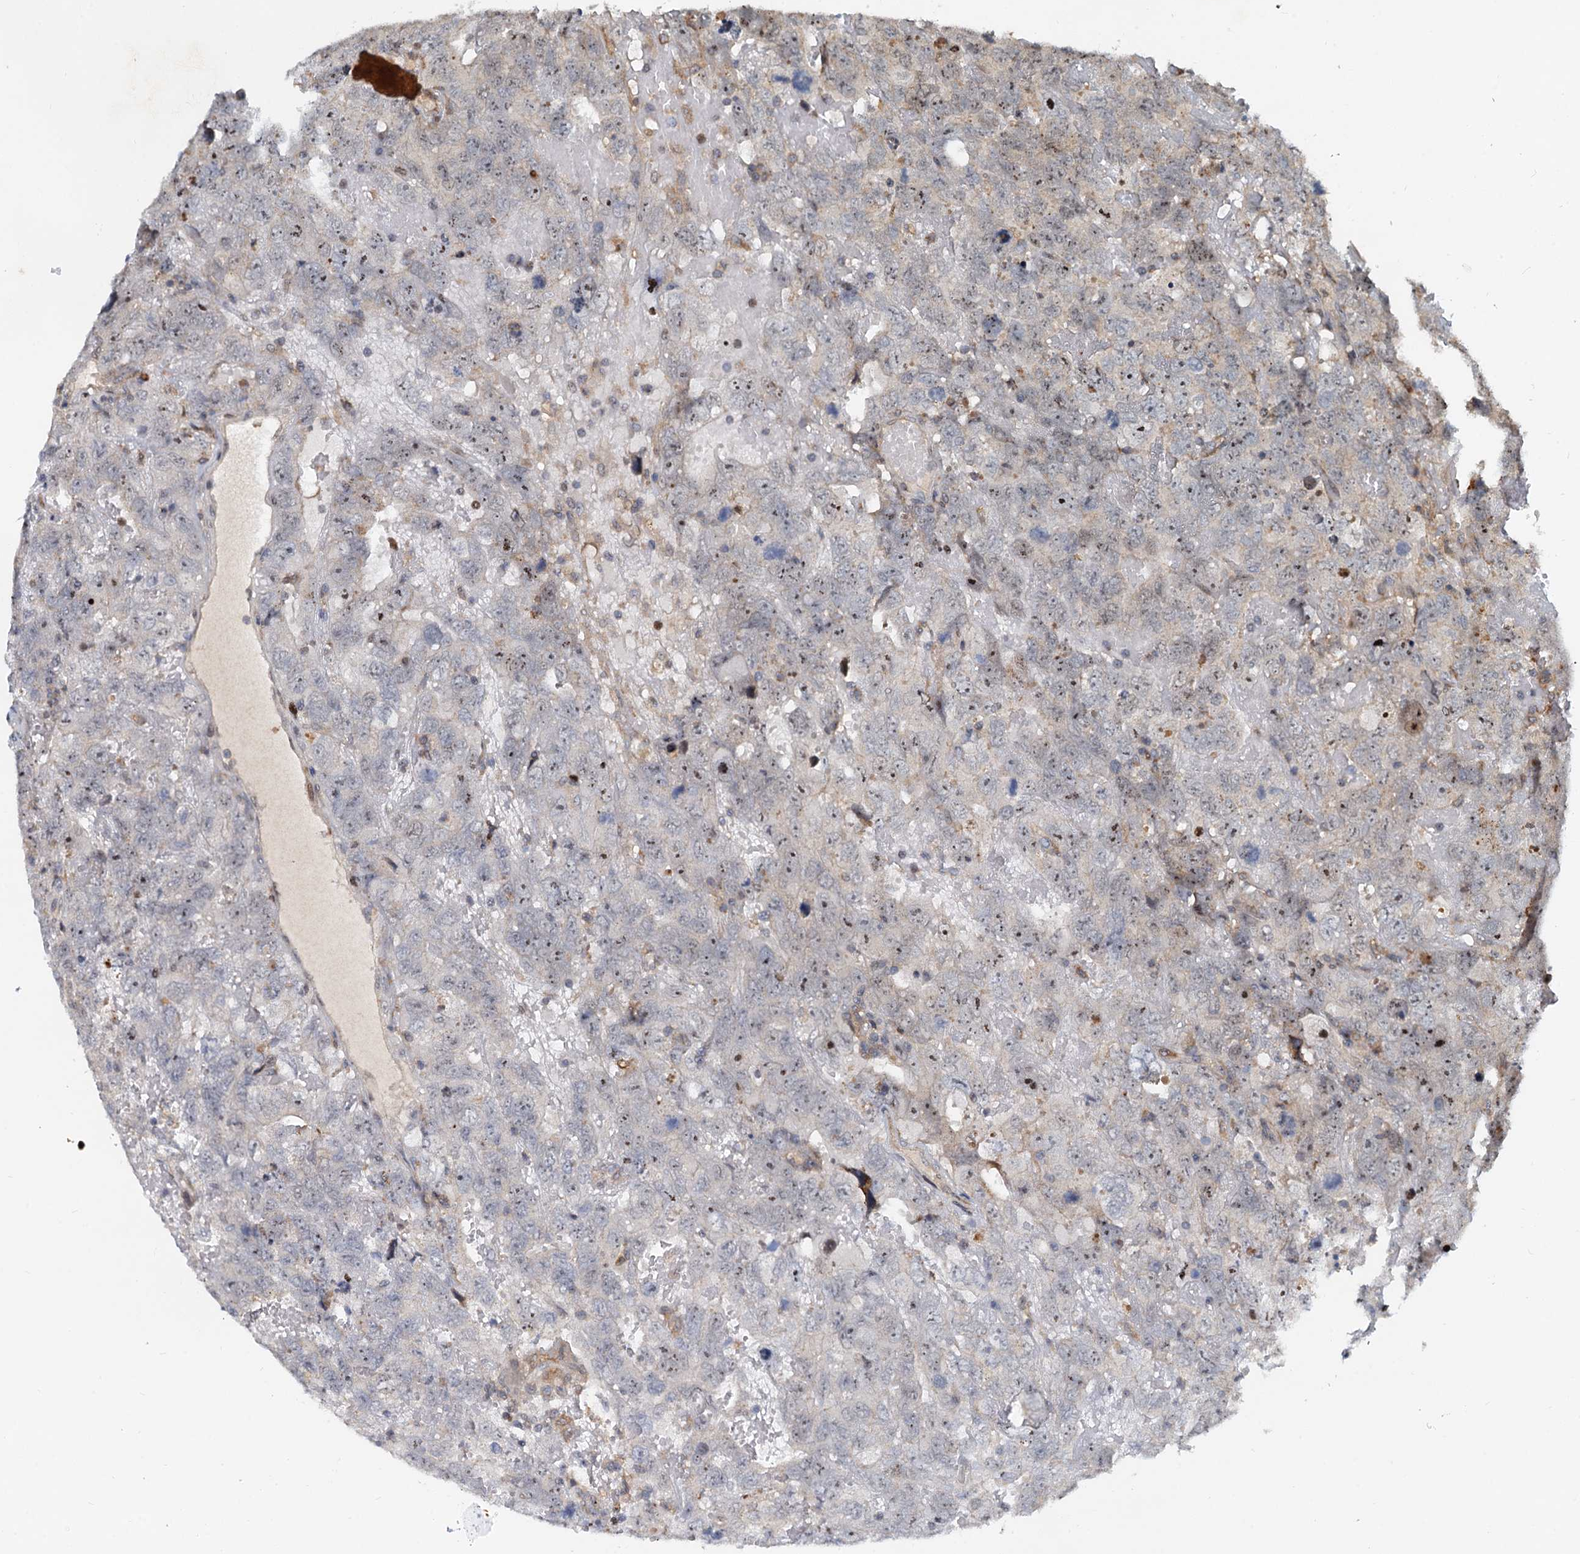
{"staining": {"intensity": "negative", "quantity": "none", "location": "none"}, "tissue": "testis cancer", "cell_type": "Tumor cells", "image_type": "cancer", "snomed": [{"axis": "morphology", "description": "Carcinoma, Embryonal, NOS"}, {"axis": "topography", "description": "Testis"}], "caption": "A histopathology image of human testis cancer is negative for staining in tumor cells. Brightfield microscopy of immunohistochemistry stained with DAB (3,3'-diaminobenzidine) (brown) and hematoxylin (blue), captured at high magnification.", "gene": "TOLLIP", "patient": {"sex": "male", "age": 45}}